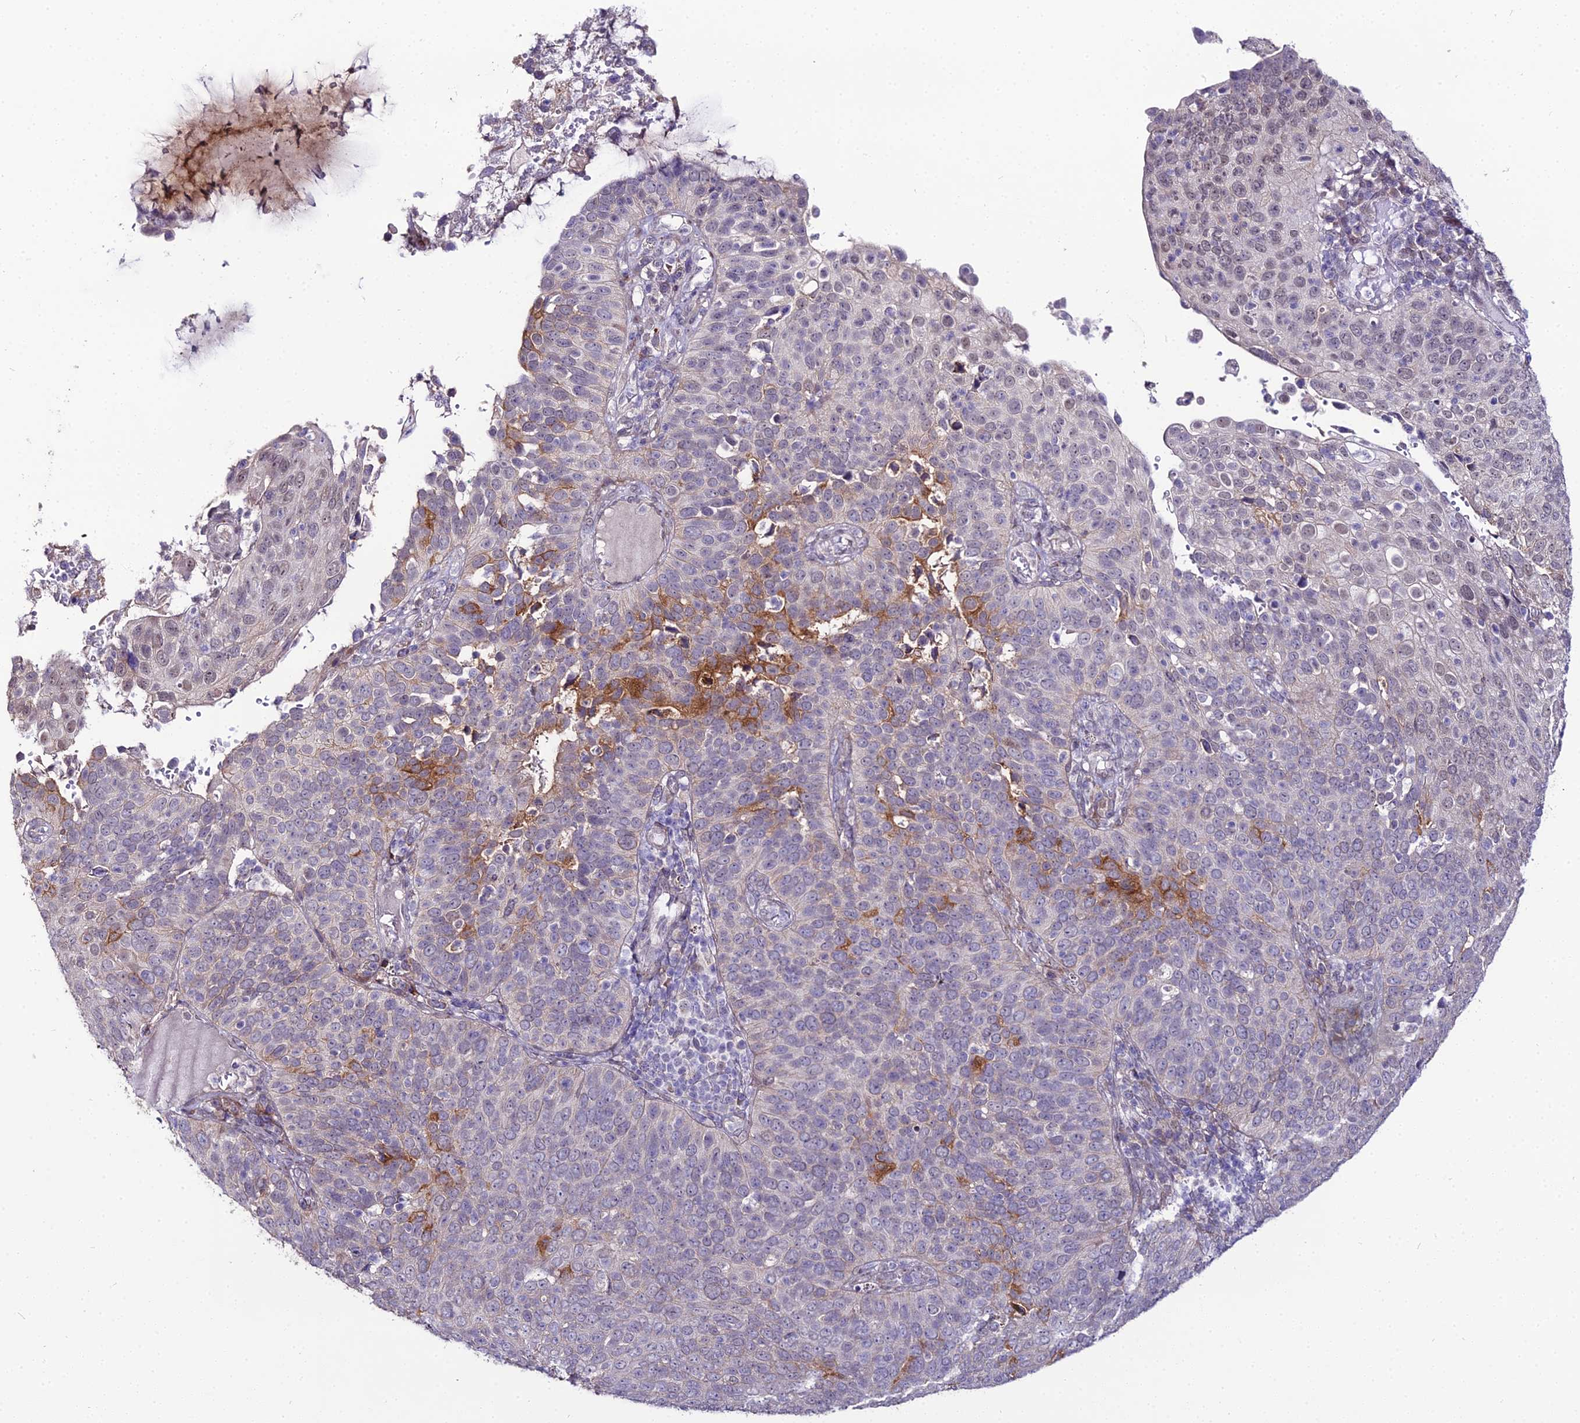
{"staining": {"intensity": "moderate", "quantity": "<25%", "location": "cytoplasmic/membranous"}, "tissue": "cervical cancer", "cell_type": "Tumor cells", "image_type": "cancer", "snomed": [{"axis": "morphology", "description": "Squamous cell carcinoma, NOS"}, {"axis": "topography", "description": "Cervix"}], "caption": "Protein staining of cervical cancer (squamous cell carcinoma) tissue shows moderate cytoplasmic/membranous expression in about <25% of tumor cells.", "gene": "TROAP", "patient": {"sex": "female", "age": 36}}